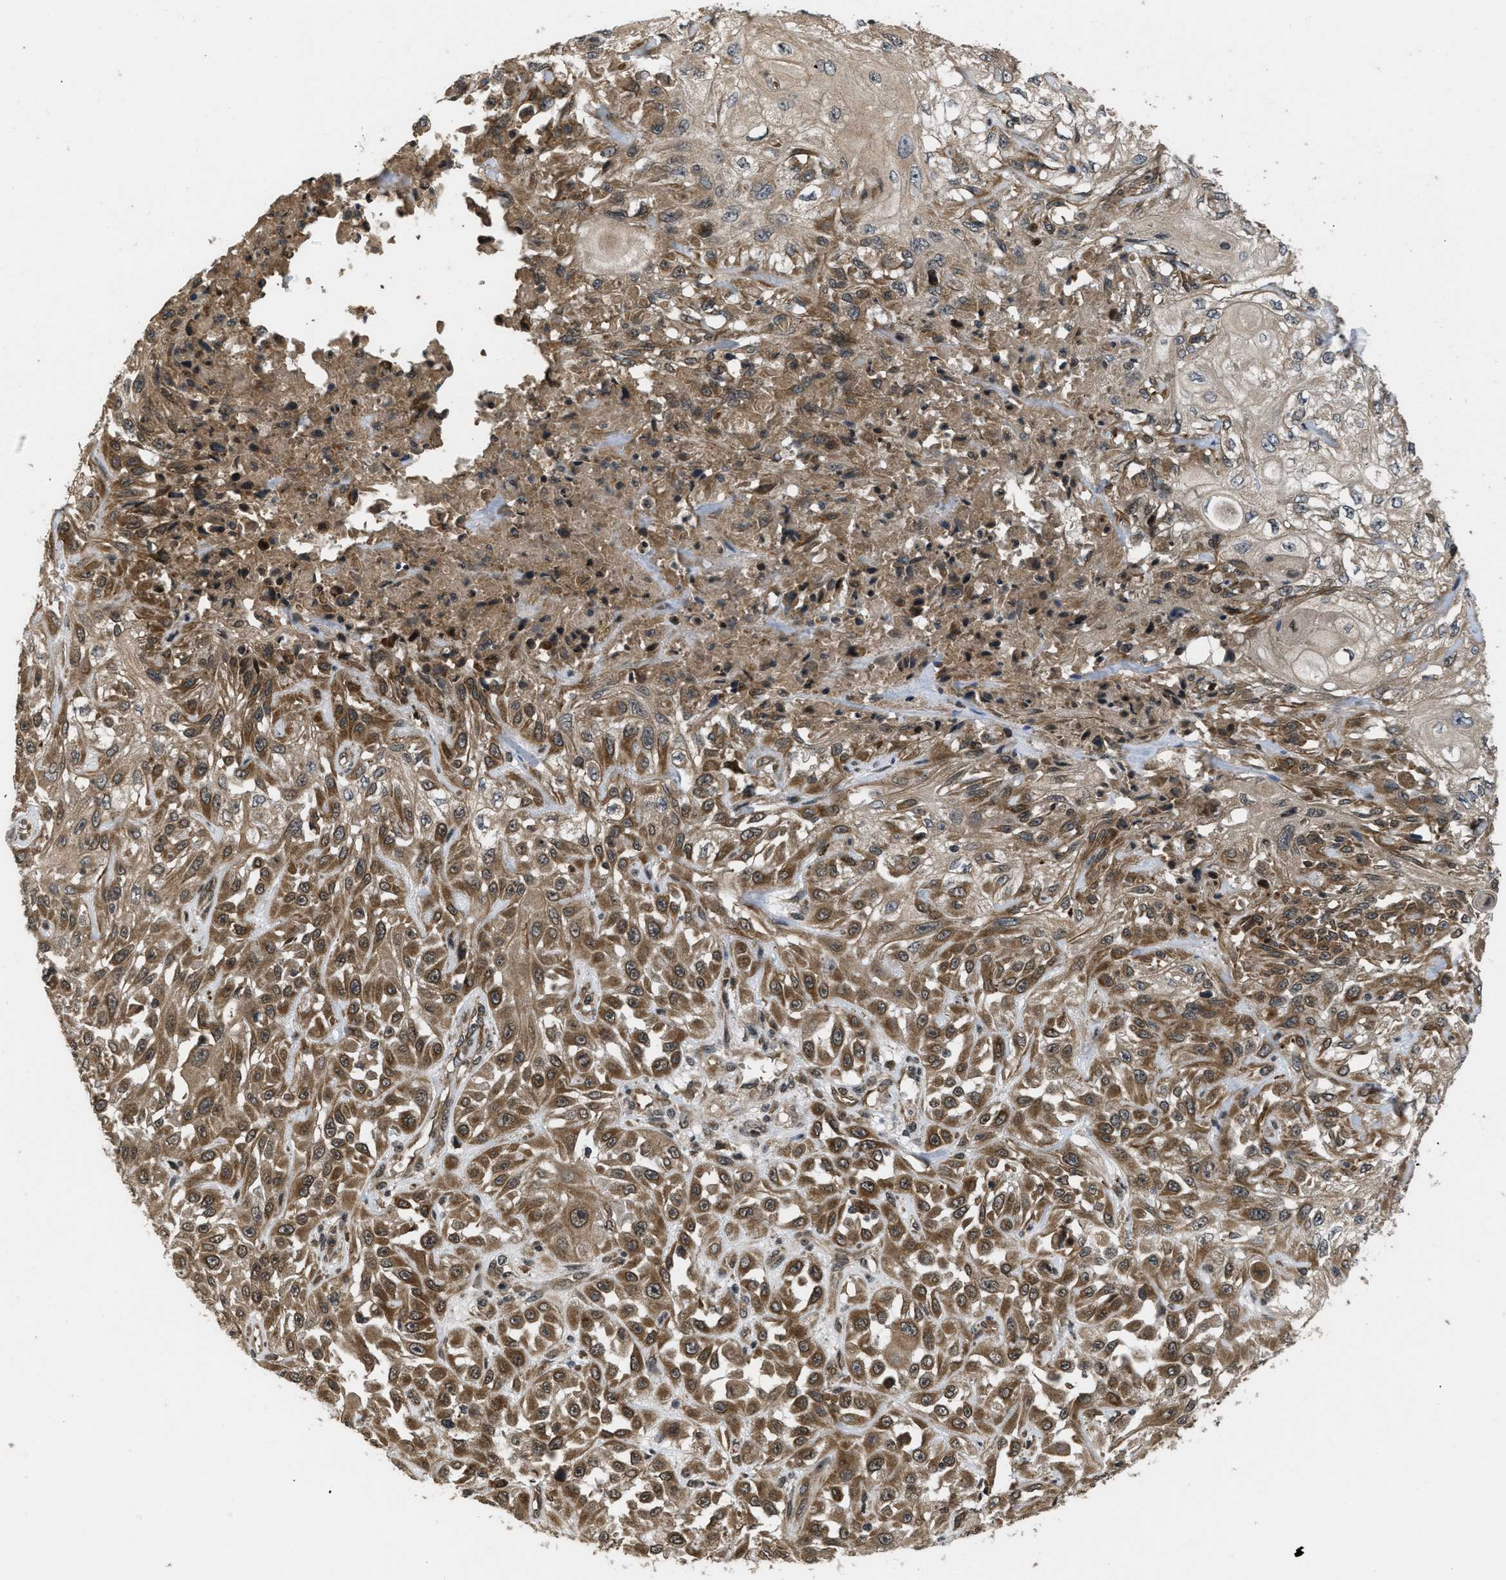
{"staining": {"intensity": "moderate", "quantity": ">75%", "location": "cytoplasmic/membranous"}, "tissue": "skin cancer", "cell_type": "Tumor cells", "image_type": "cancer", "snomed": [{"axis": "morphology", "description": "Squamous cell carcinoma, NOS"}, {"axis": "morphology", "description": "Squamous cell carcinoma, metastatic, NOS"}, {"axis": "topography", "description": "Skin"}, {"axis": "topography", "description": "Lymph node"}], "caption": "This micrograph shows skin cancer stained with immunohistochemistry (IHC) to label a protein in brown. The cytoplasmic/membranous of tumor cells show moderate positivity for the protein. Nuclei are counter-stained blue.", "gene": "SPTLC1", "patient": {"sex": "male", "age": 75}}